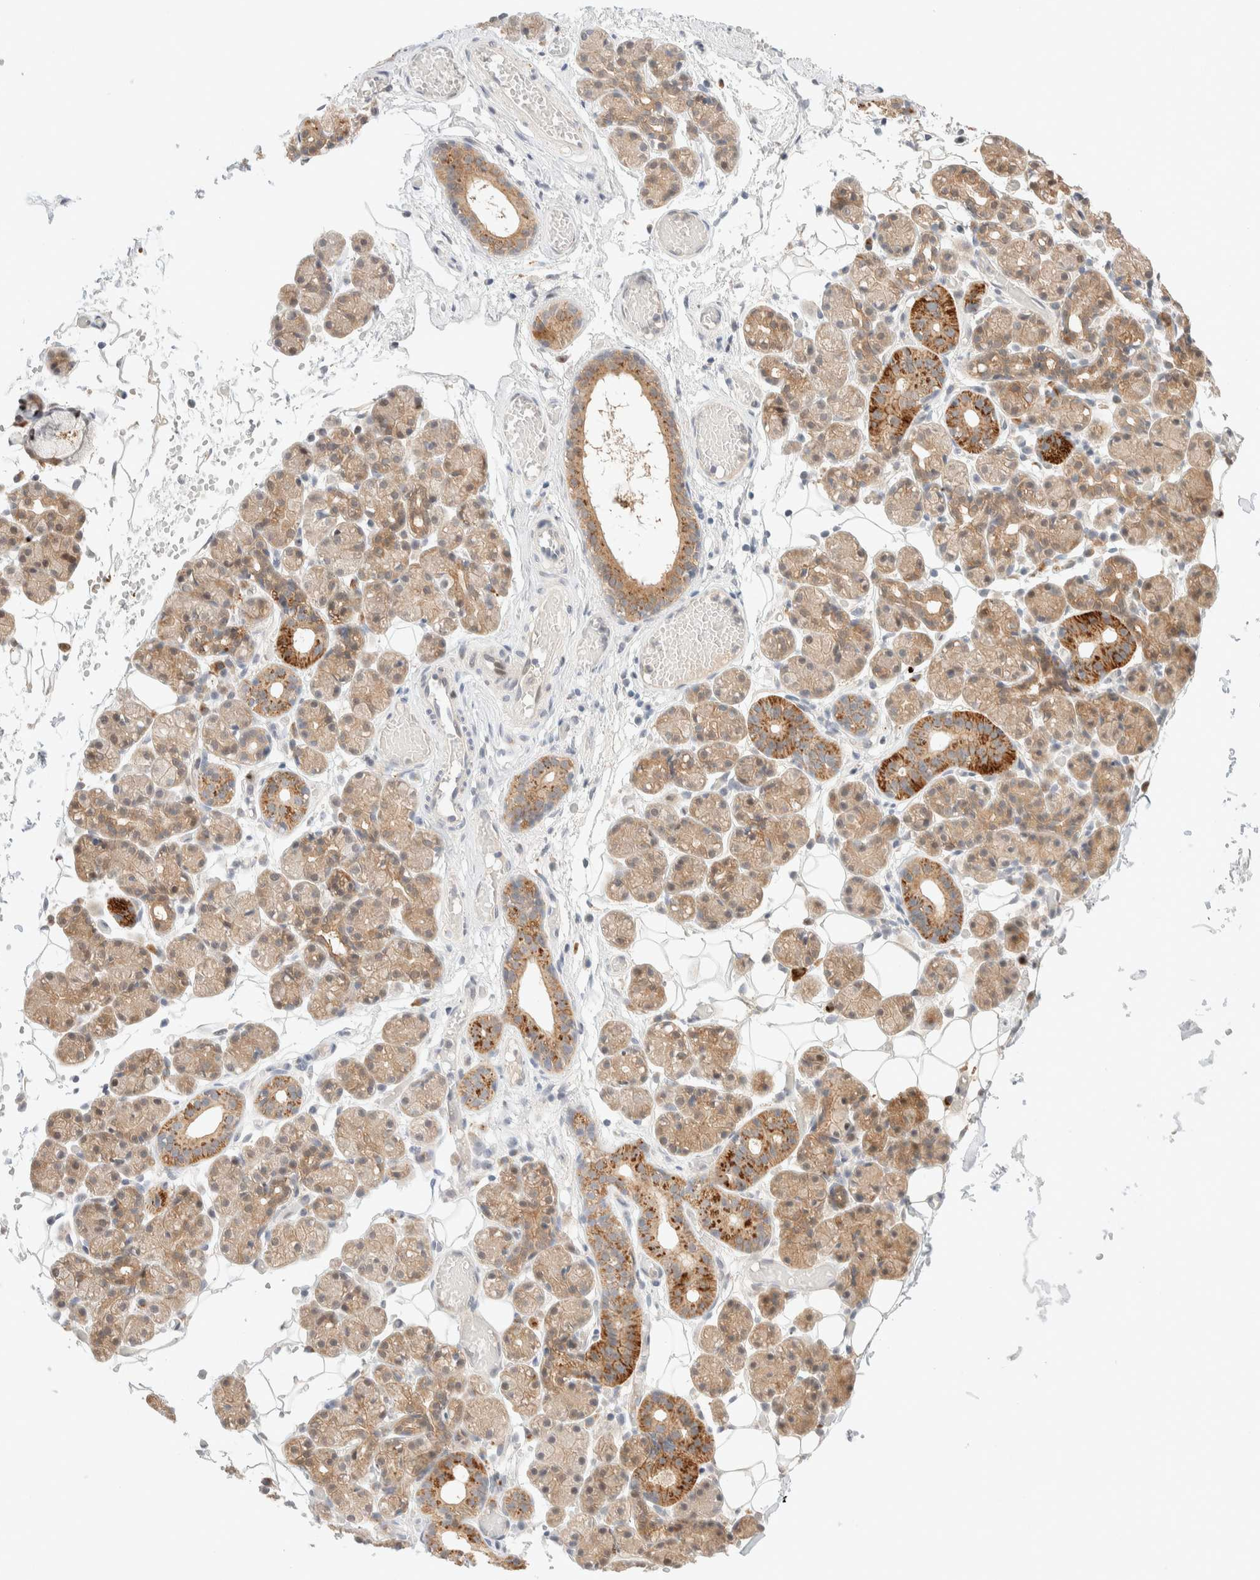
{"staining": {"intensity": "moderate", "quantity": "25%-75%", "location": "cytoplasmic/membranous"}, "tissue": "salivary gland", "cell_type": "Glandular cells", "image_type": "normal", "snomed": [{"axis": "morphology", "description": "Normal tissue, NOS"}, {"axis": "topography", "description": "Salivary gland"}], "caption": "Brown immunohistochemical staining in unremarkable salivary gland displays moderate cytoplasmic/membranous staining in approximately 25%-75% of glandular cells. (DAB (3,3'-diaminobenzidine) IHC with brightfield microscopy, high magnification).", "gene": "CHKA", "patient": {"sex": "male", "age": 63}}